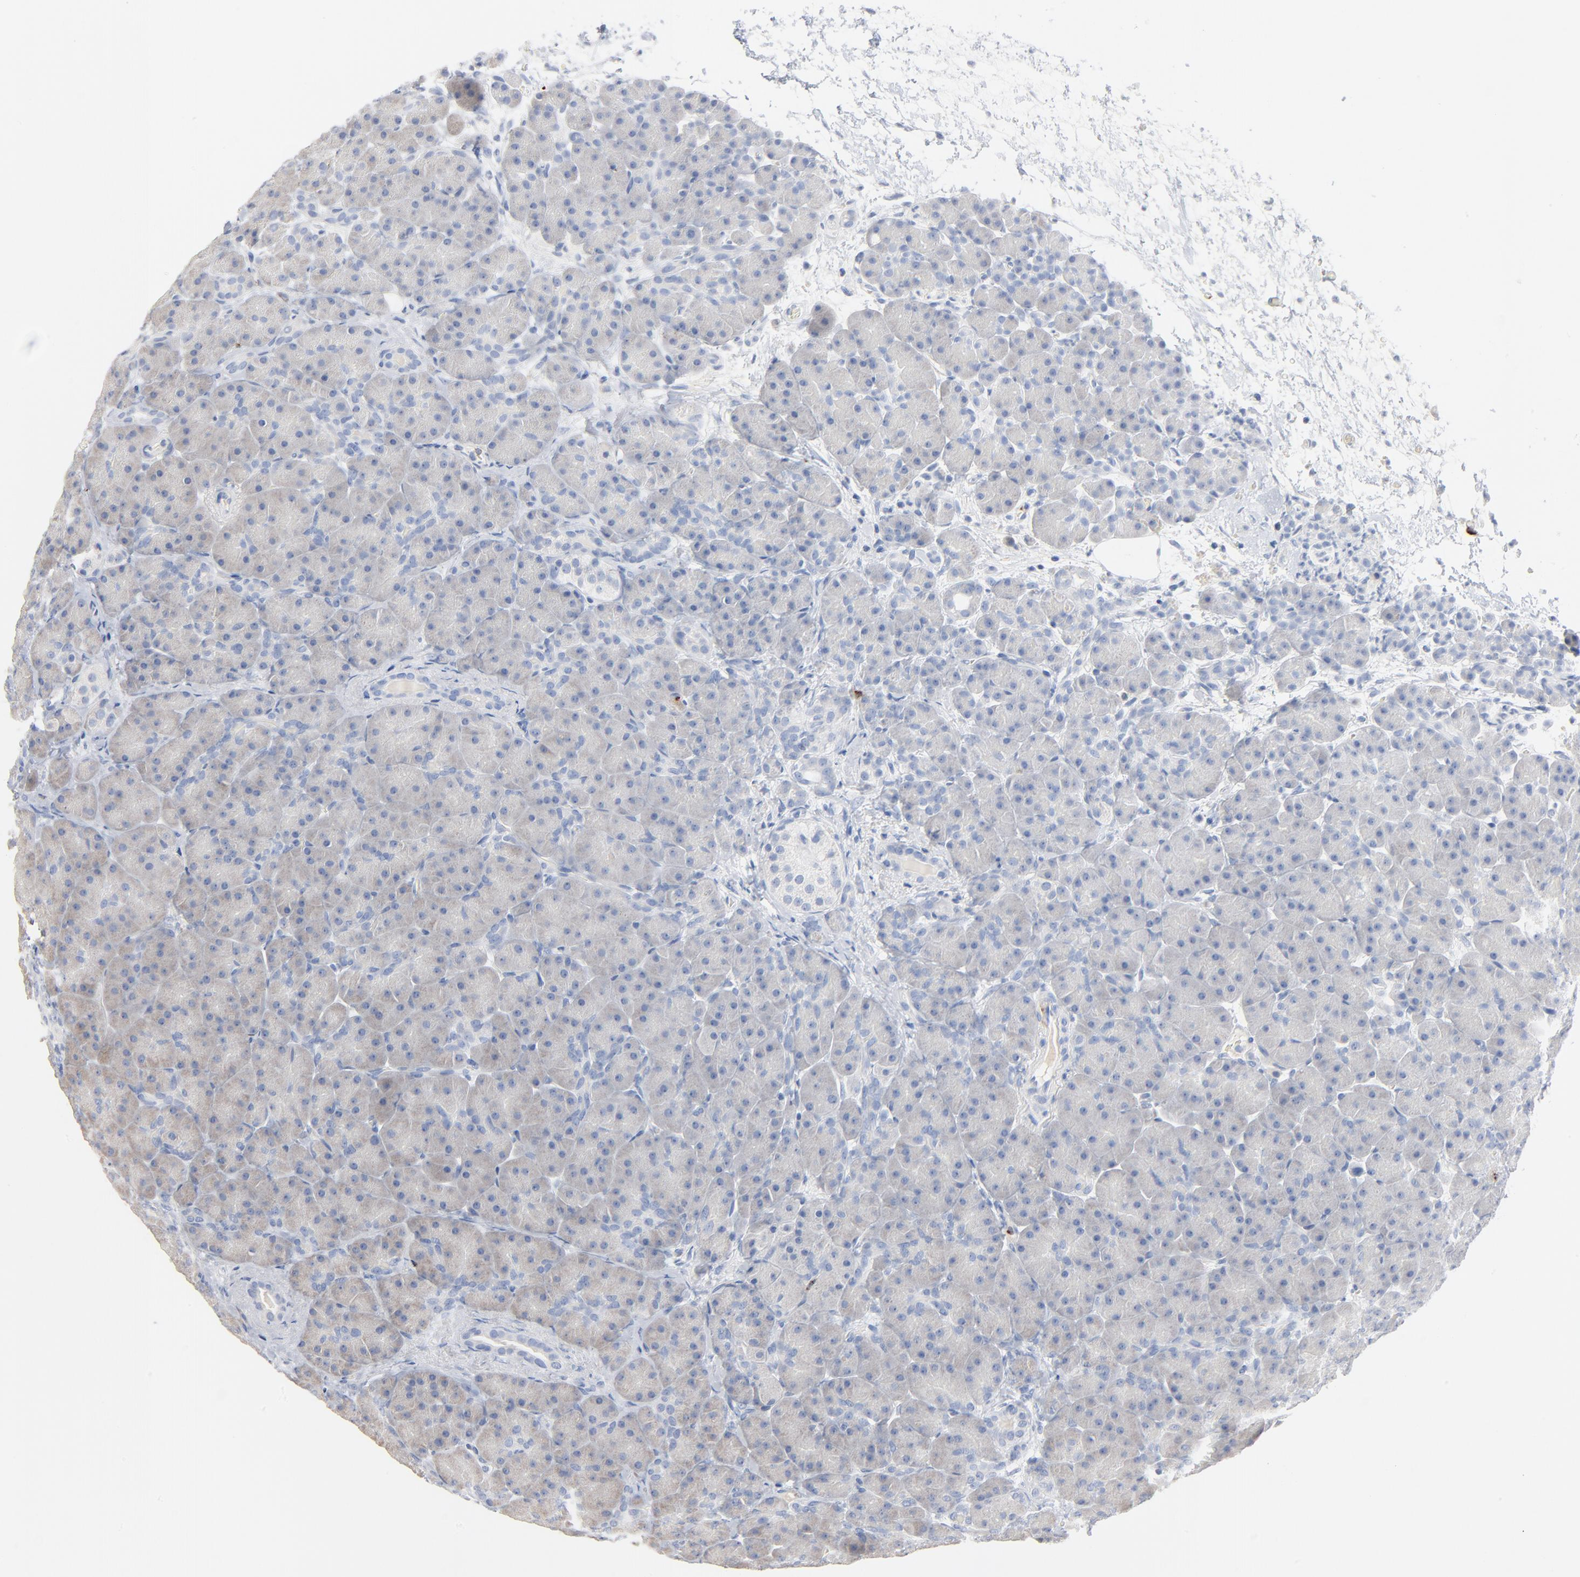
{"staining": {"intensity": "weak", "quantity": "25%-75%", "location": "cytoplasmic/membranous"}, "tissue": "pancreas", "cell_type": "Exocrine glandular cells", "image_type": "normal", "snomed": [{"axis": "morphology", "description": "Normal tissue, NOS"}, {"axis": "topography", "description": "Pancreas"}], "caption": "A histopathology image of human pancreas stained for a protein displays weak cytoplasmic/membranous brown staining in exocrine glandular cells.", "gene": "GZMB", "patient": {"sex": "male", "age": 66}}